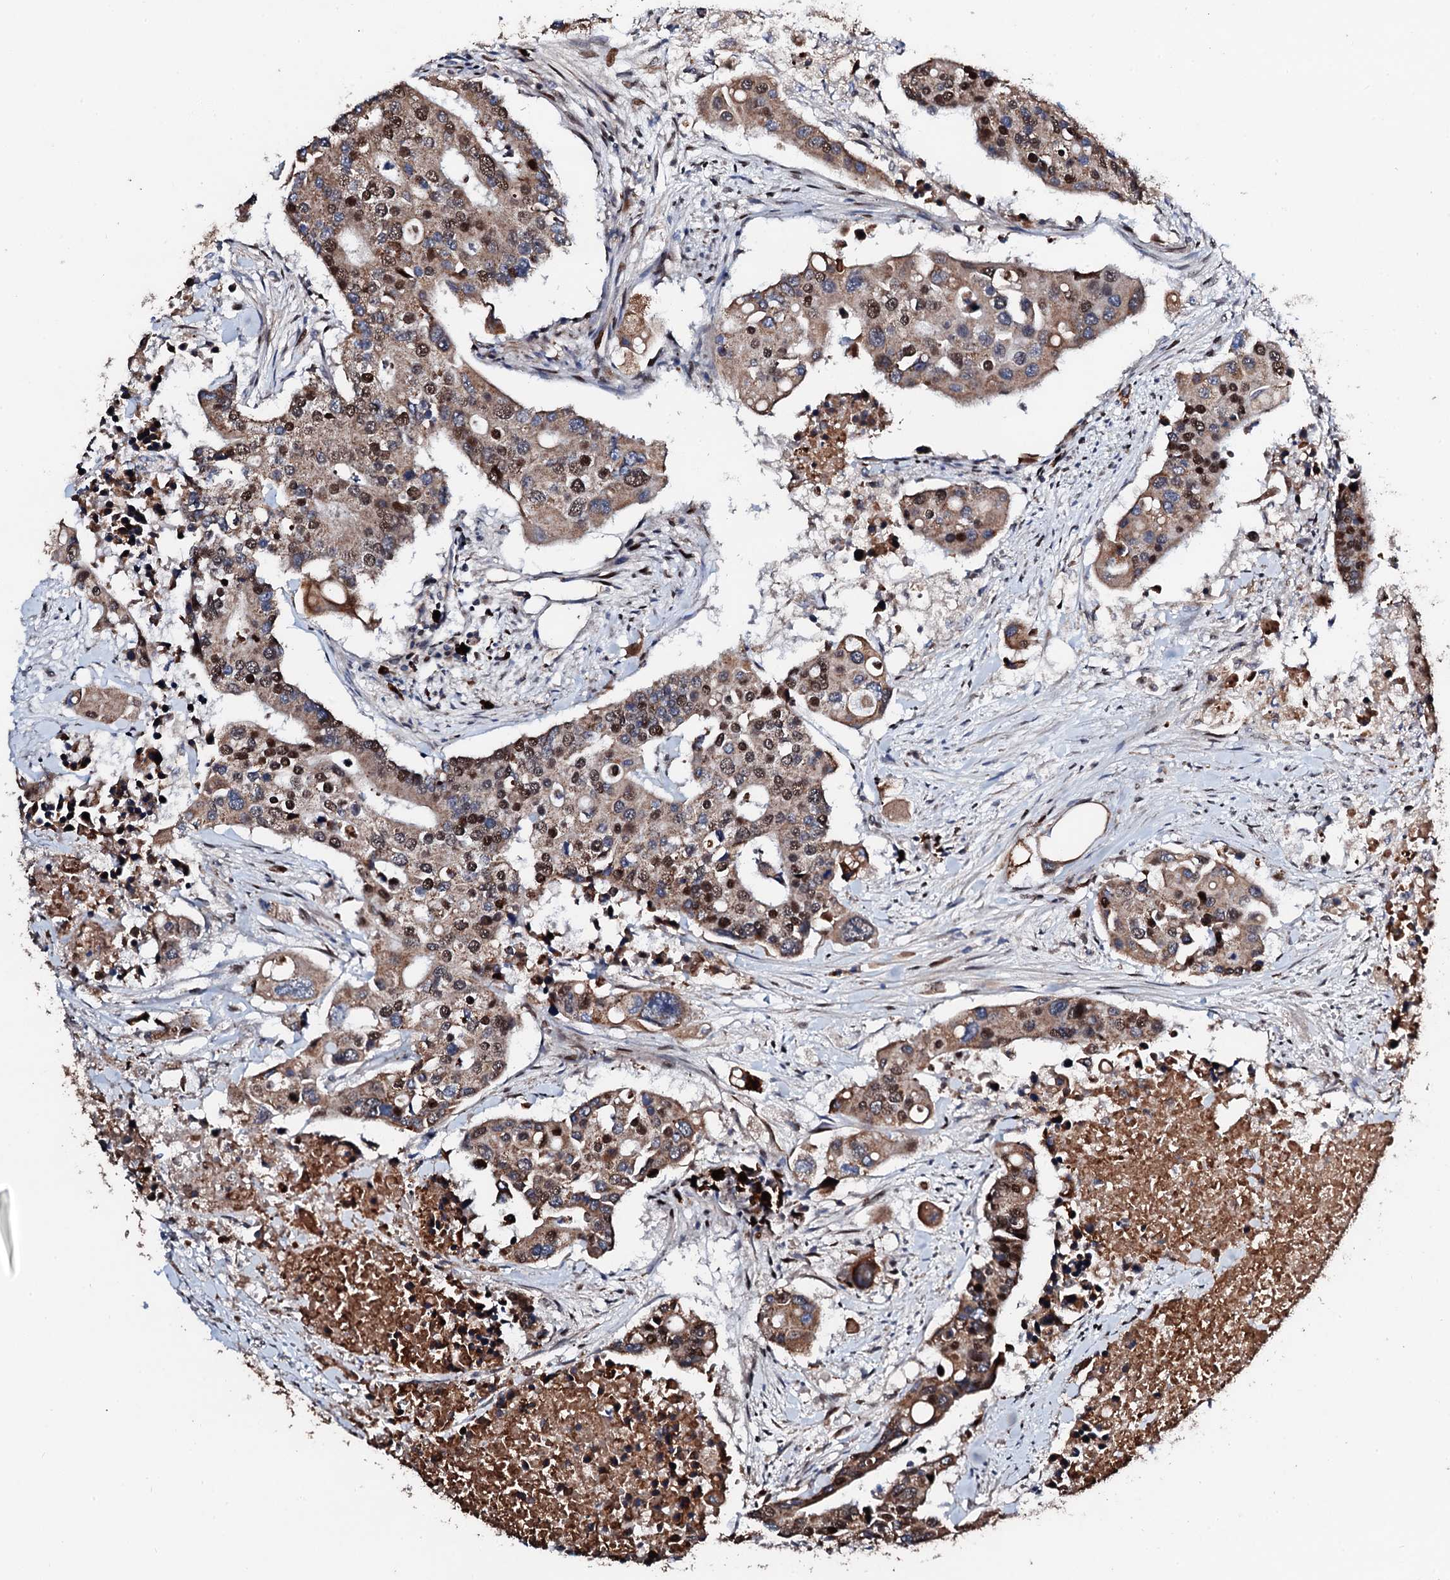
{"staining": {"intensity": "moderate", "quantity": "25%-75%", "location": "cytoplasmic/membranous,nuclear"}, "tissue": "colorectal cancer", "cell_type": "Tumor cells", "image_type": "cancer", "snomed": [{"axis": "morphology", "description": "Adenocarcinoma, NOS"}, {"axis": "topography", "description": "Colon"}], "caption": "Protein positivity by IHC demonstrates moderate cytoplasmic/membranous and nuclear staining in approximately 25%-75% of tumor cells in adenocarcinoma (colorectal). (Brightfield microscopy of DAB IHC at high magnification).", "gene": "KIF18A", "patient": {"sex": "male", "age": 77}}